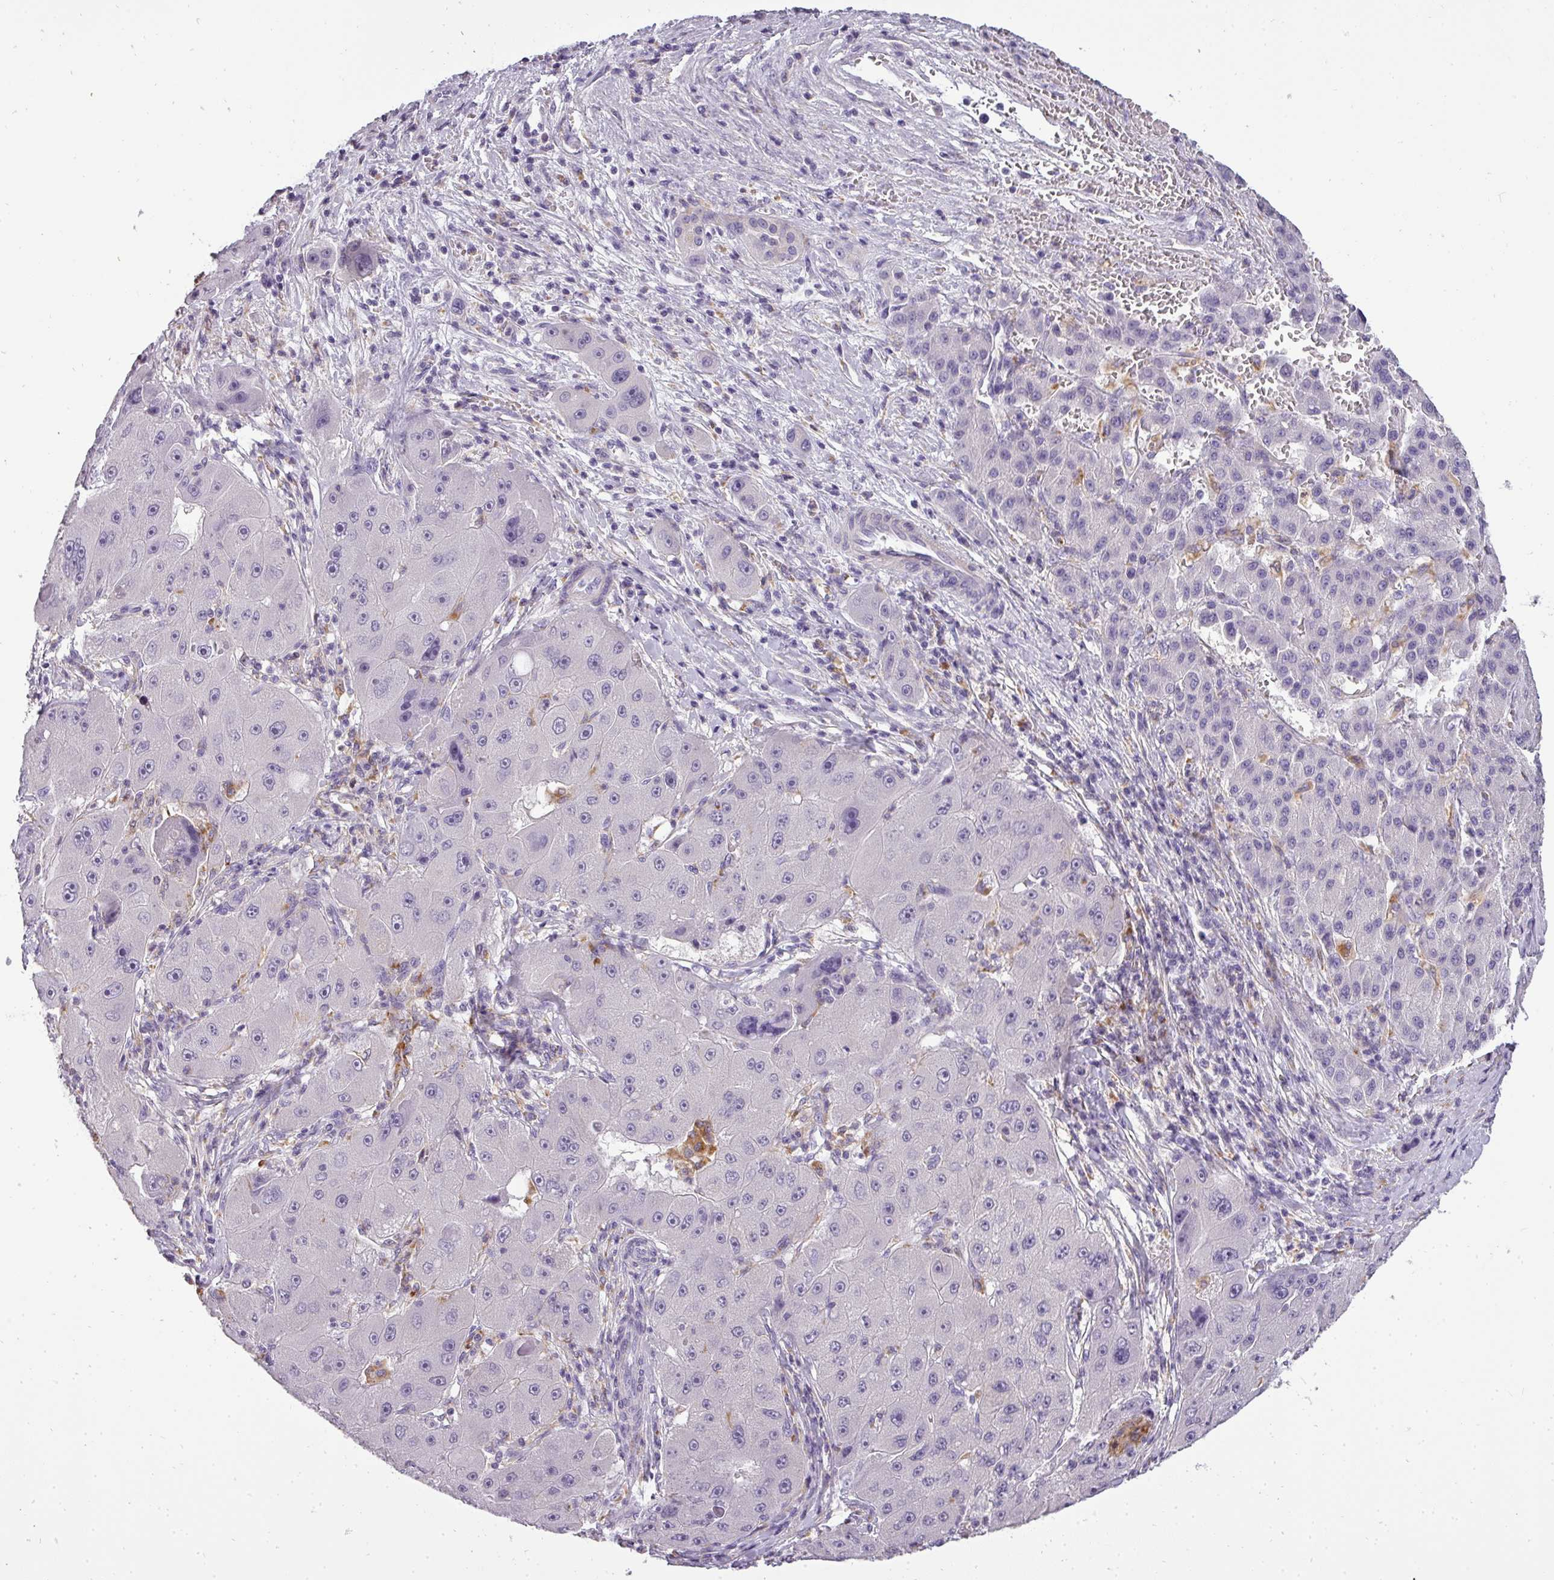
{"staining": {"intensity": "negative", "quantity": "none", "location": "none"}, "tissue": "liver cancer", "cell_type": "Tumor cells", "image_type": "cancer", "snomed": [{"axis": "morphology", "description": "Carcinoma, Hepatocellular, NOS"}, {"axis": "topography", "description": "Liver"}], "caption": "The immunohistochemistry (IHC) photomicrograph has no significant positivity in tumor cells of hepatocellular carcinoma (liver) tissue.", "gene": "ATP6V1D", "patient": {"sex": "male", "age": 76}}